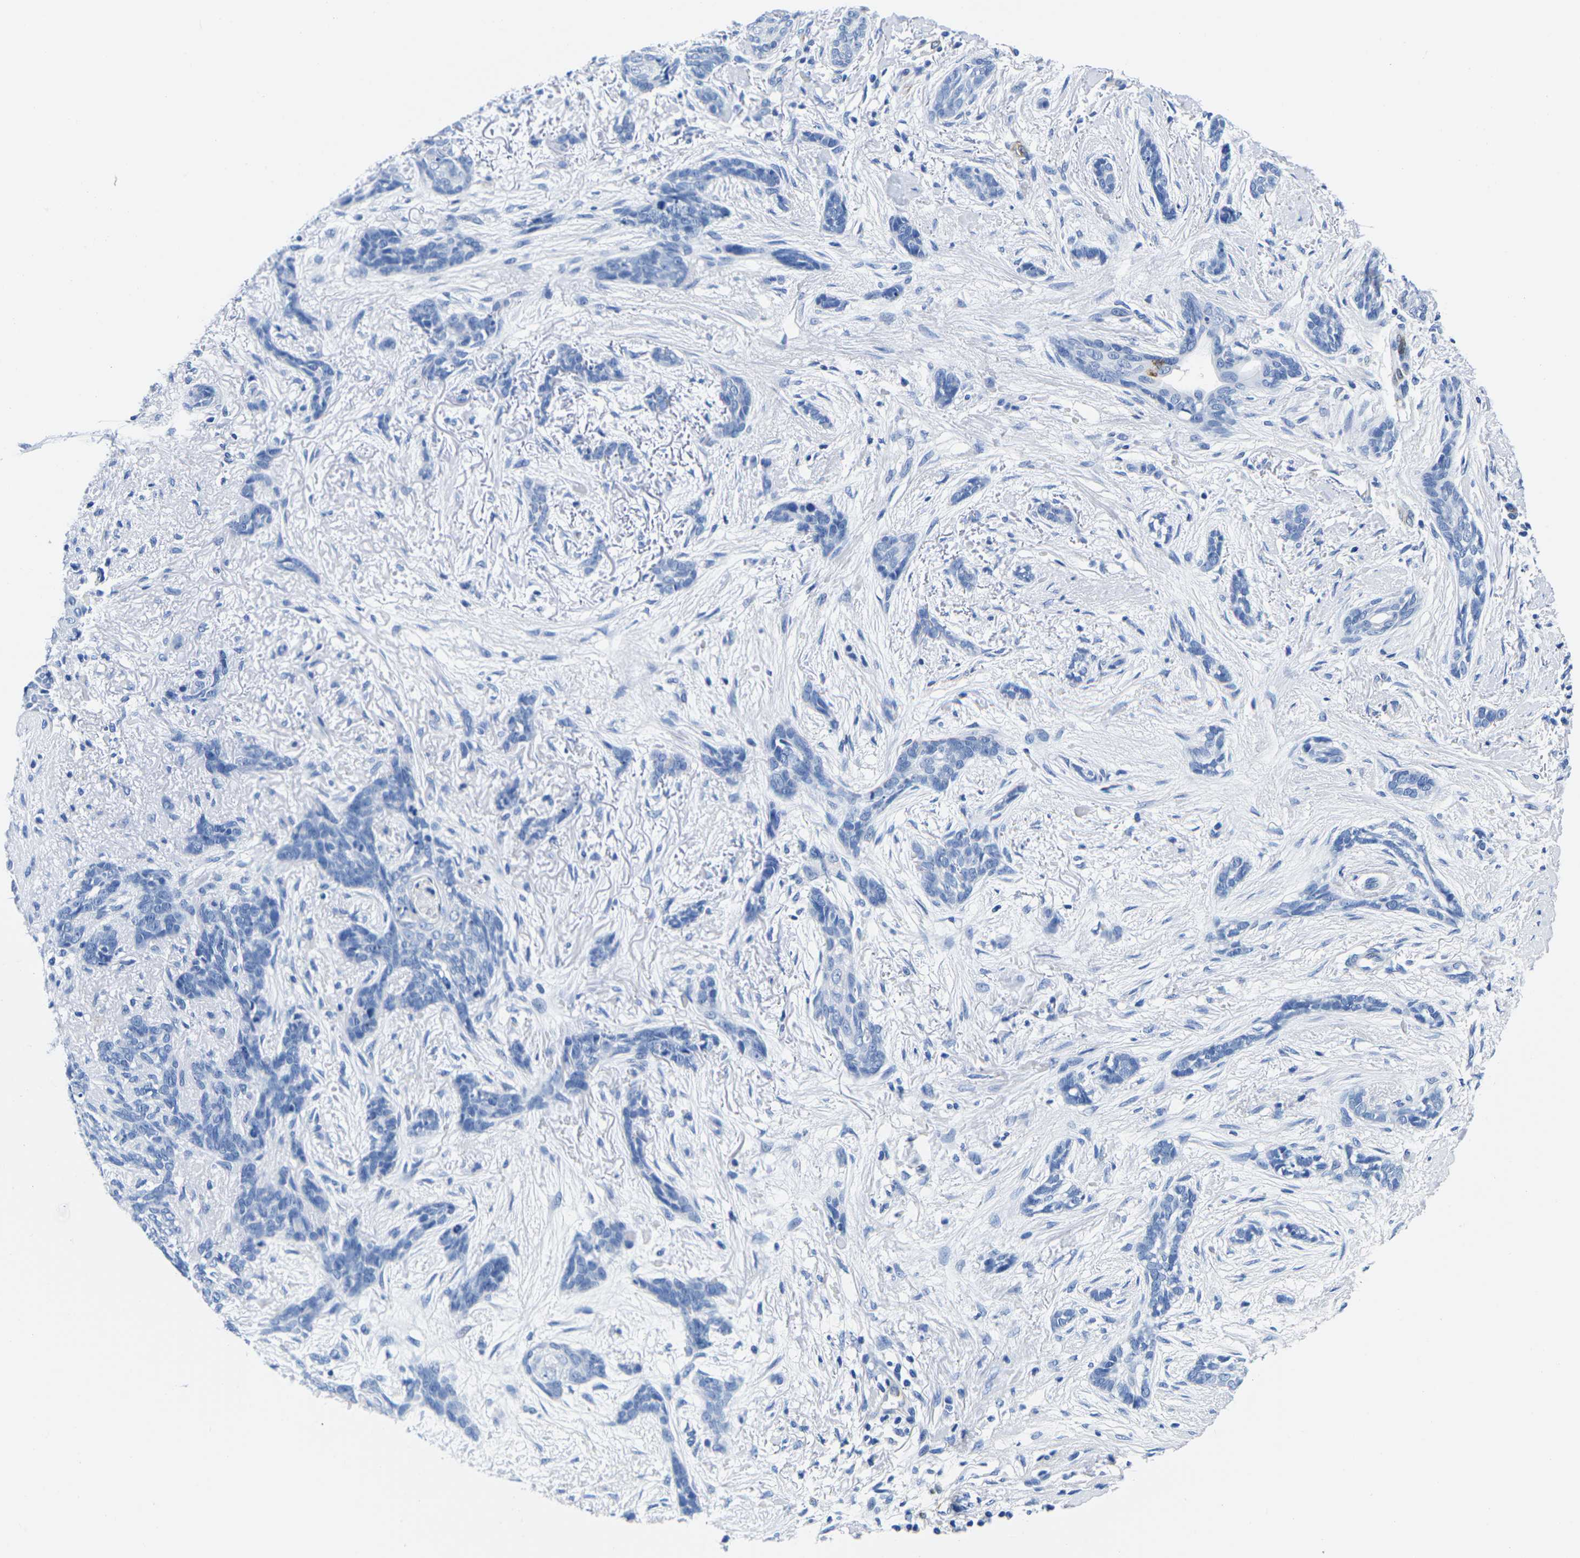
{"staining": {"intensity": "negative", "quantity": "none", "location": "none"}, "tissue": "skin cancer", "cell_type": "Tumor cells", "image_type": "cancer", "snomed": [{"axis": "morphology", "description": "Basal cell carcinoma"}, {"axis": "morphology", "description": "Adnexal tumor, benign"}, {"axis": "topography", "description": "Skin"}], "caption": "Immunohistochemistry (IHC) of human skin basal cell carcinoma displays no positivity in tumor cells.", "gene": "CYP1A2", "patient": {"sex": "female", "age": 42}}